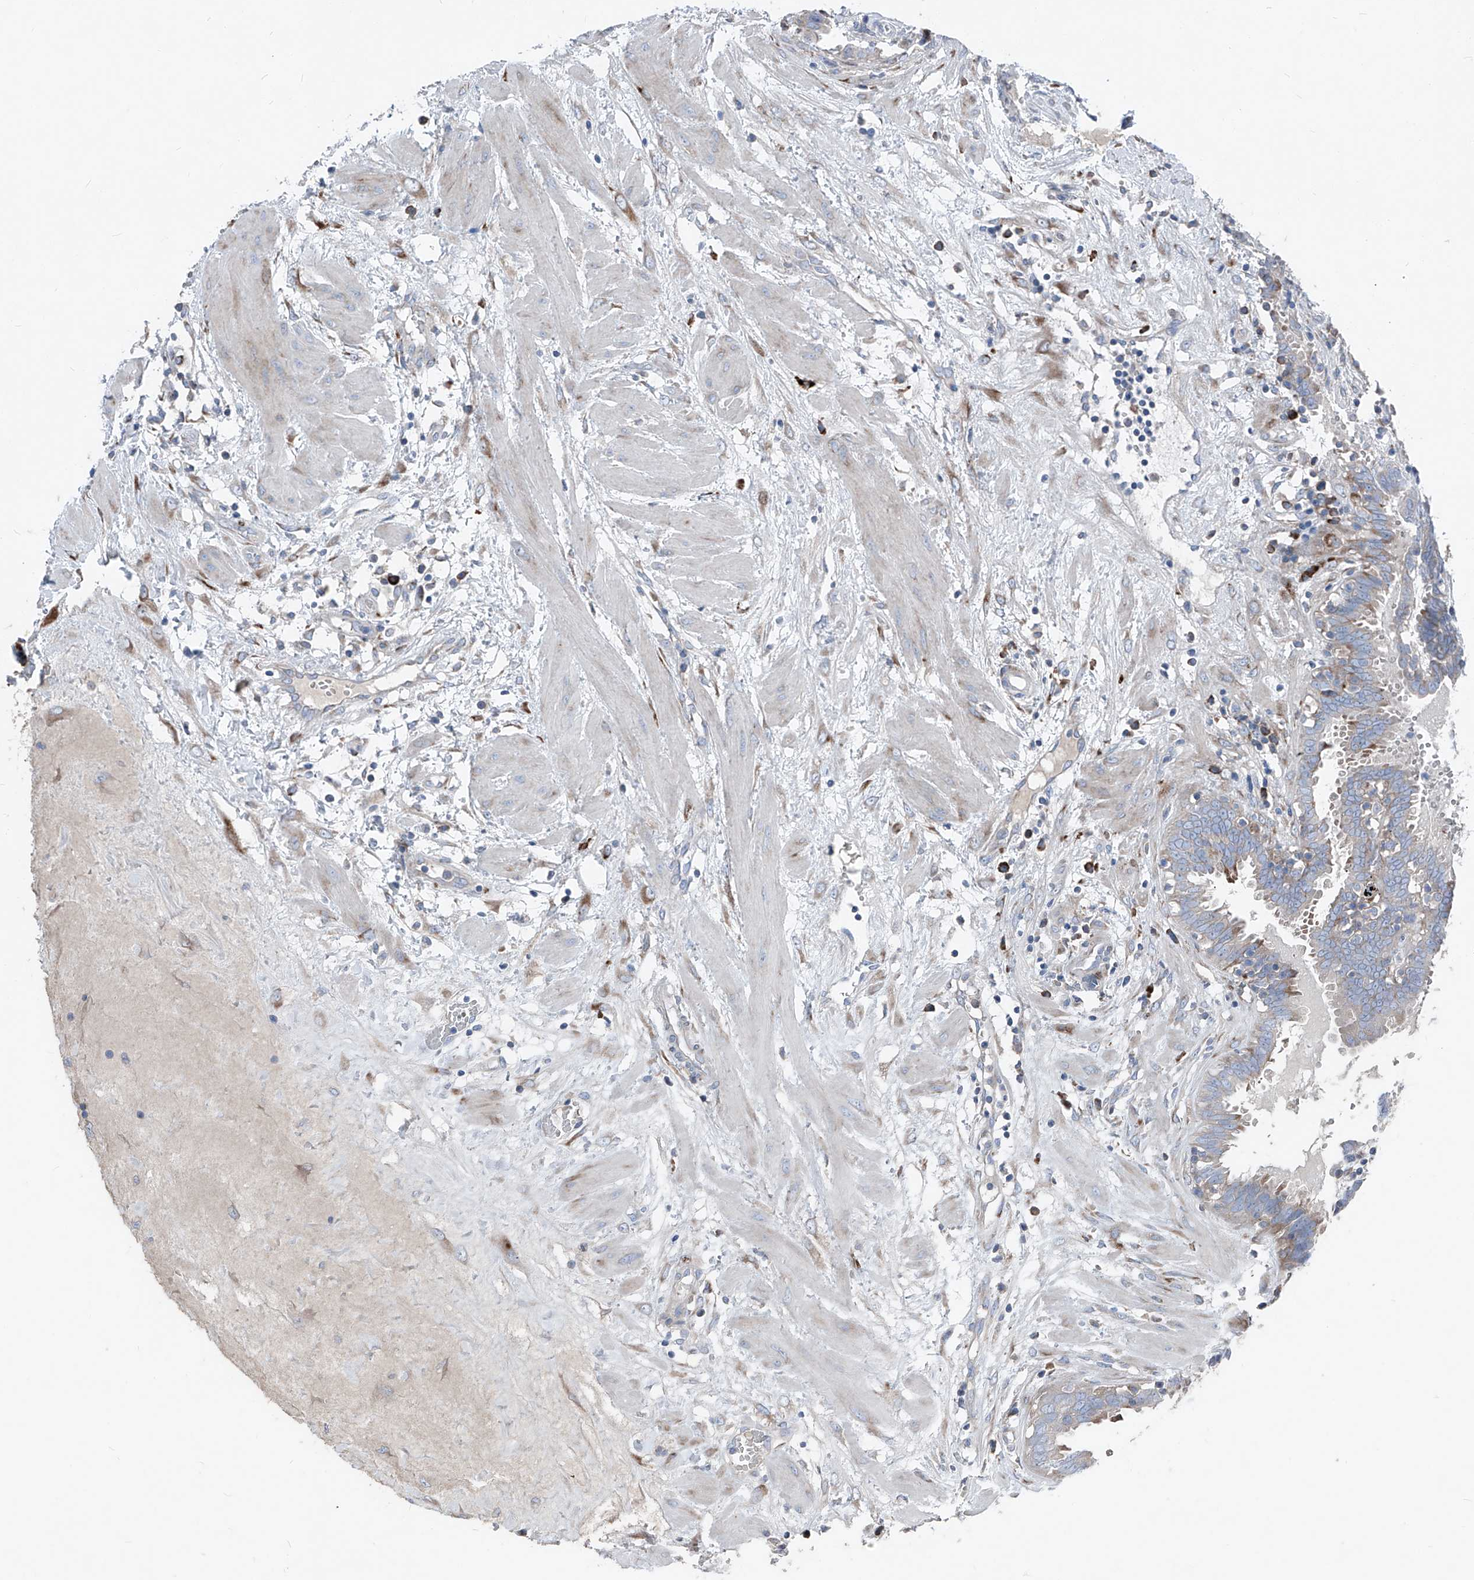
{"staining": {"intensity": "negative", "quantity": "none", "location": "none"}, "tissue": "fallopian tube", "cell_type": "Glandular cells", "image_type": "normal", "snomed": [{"axis": "morphology", "description": "Normal tissue, NOS"}, {"axis": "topography", "description": "Fallopian tube"}, {"axis": "topography", "description": "Placenta"}], "caption": "This is a photomicrograph of immunohistochemistry staining of unremarkable fallopian tube, which shows no positivity in glandular cells.", "gene": "IFI27", "patient": {"sex": "female", "age": 32}}